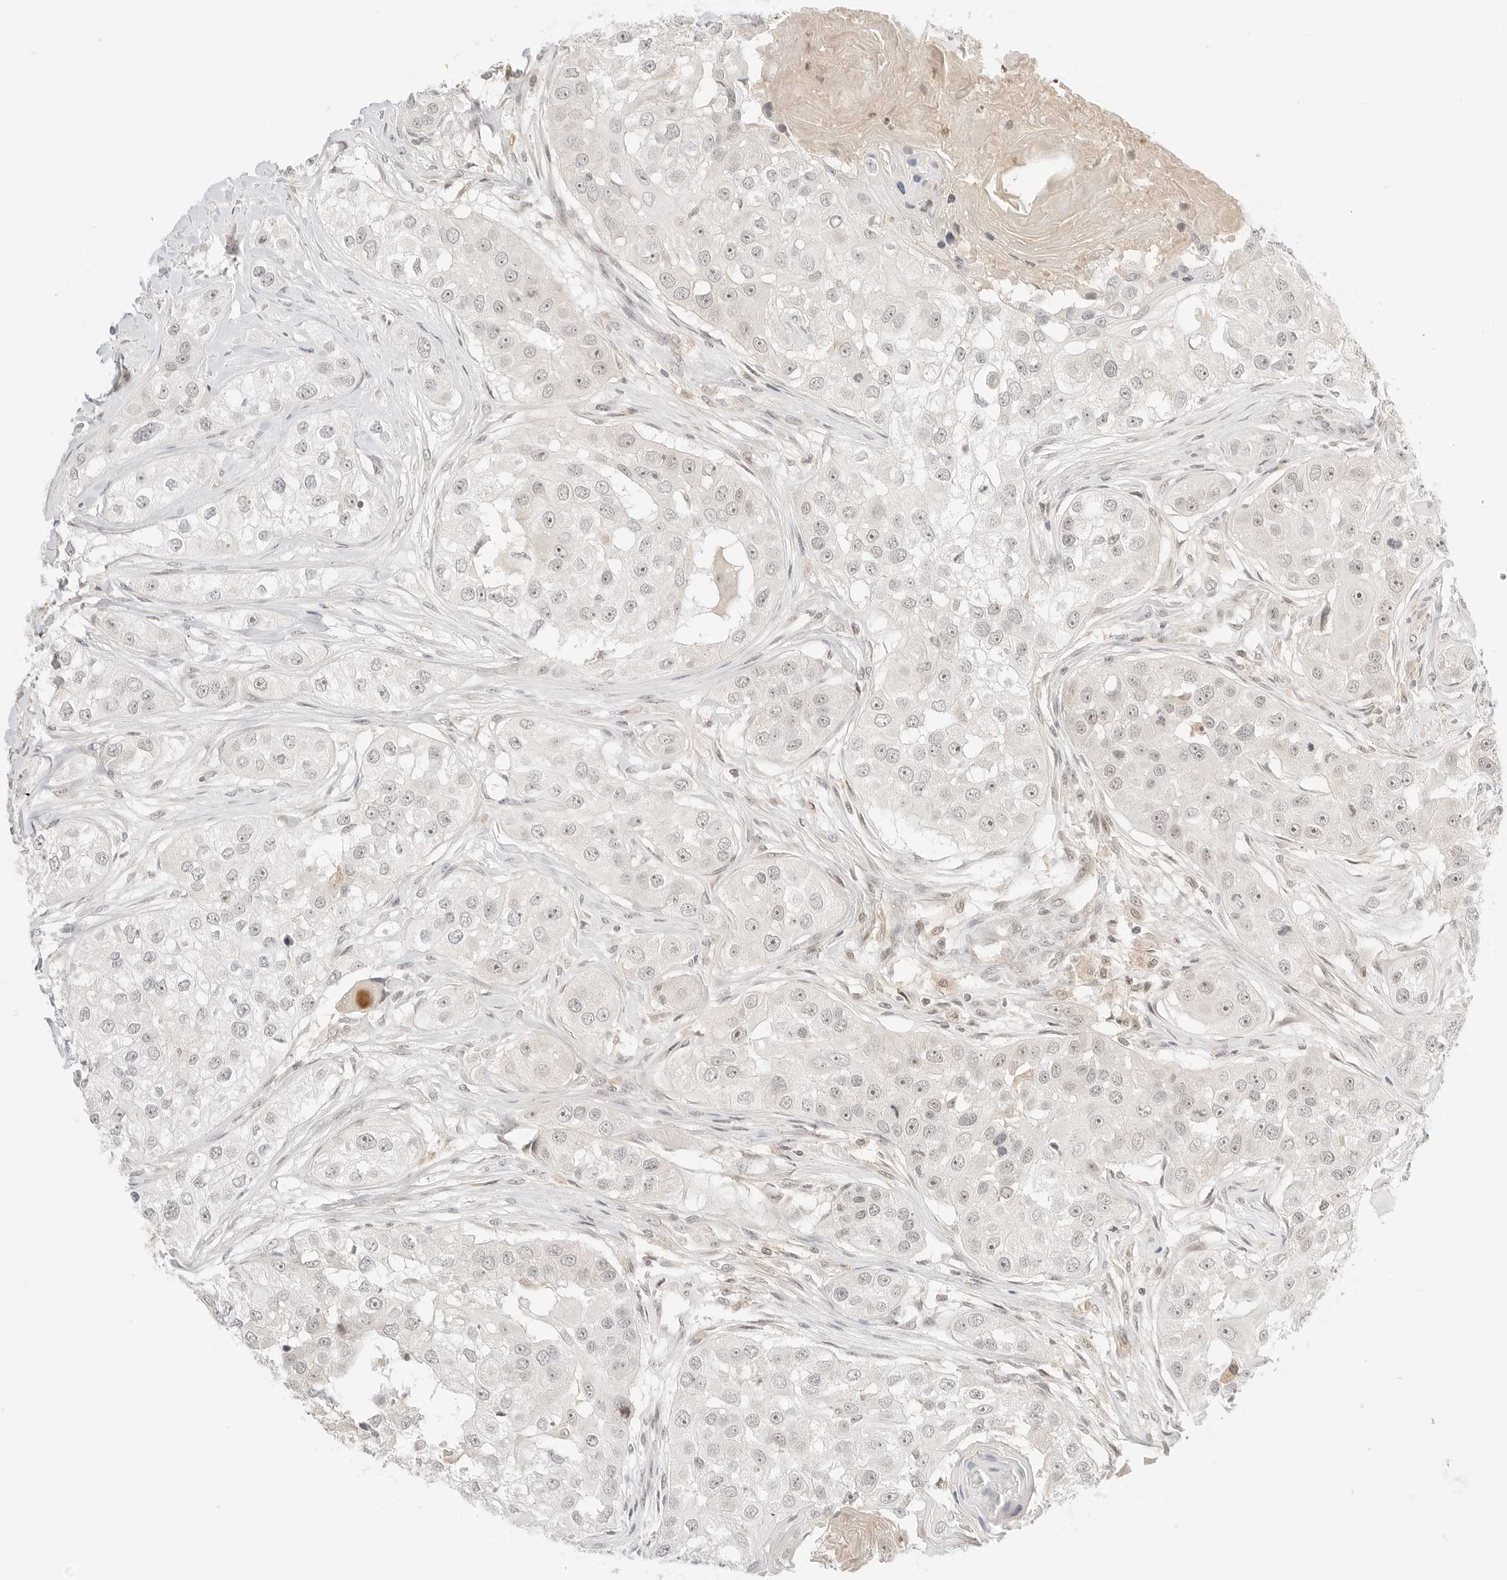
{"staining": {"intensity": "weak", "quantity": "<25%", "location": "nuclear"}, "tissue": "head and neck cancer", "cell_type": "Tumor cells", "image_type": "cancer", "snomed": [{"axis": "morphology", "description": "Normal tissue, NOS"}, {"axis": "morphology", "description": "Squamous cell carcinoma, NOS"}, {"axis": "topography", "description": "Skeletal muscle"}, {"axis": "topography", "description": "Head-Neck"}], "caption": "DAB immunohistochemical staining of head and neck squamous cell carcinoma shows no significant staining in tumor cells.", "gene": "RPS6KL1", "patient": {"sex": "male", "age": 51}}